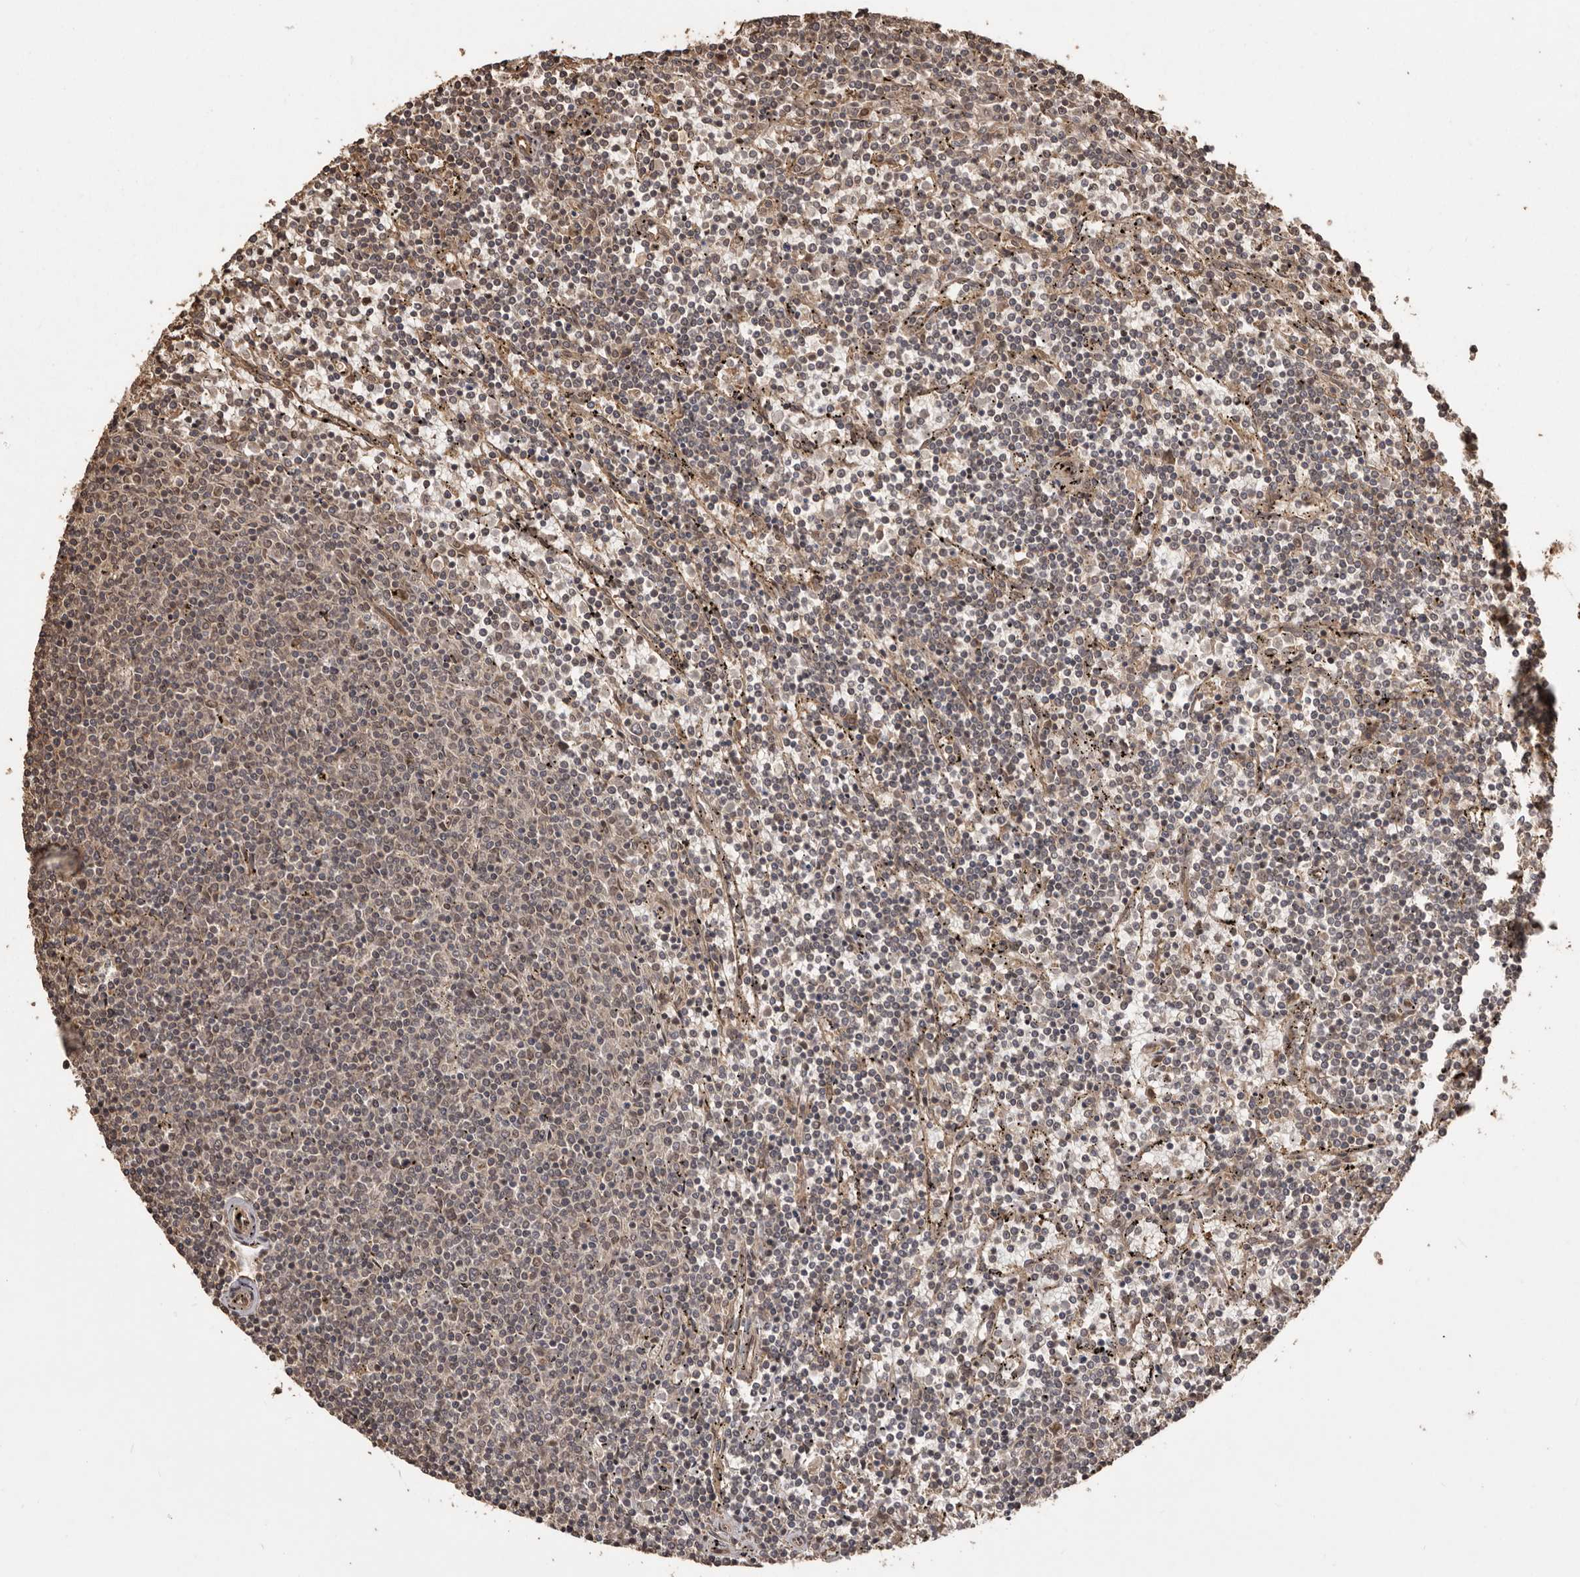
{"staining": {"intensity": "weak", "quantity": "25%-75%", "location": "nuclear"}, "tissue": "lymphoma", "cell_type": "Tumor cells", "image_type": "cancer", "snomed": [{"axis": "morphology", "description": "Malignant lymphoma, non-Hodgkin's type, Low grade"}, {"axis": "topography", "description": "Spleen"}], "caption": "Malignant lymphoma, non-Hodgkin's type (low-grade) tissue shows weak nuclear staining in approximately 25%-75% of tumor cells", "gene": "NUP43", "patient": {"sex": "female", "age": 50}}